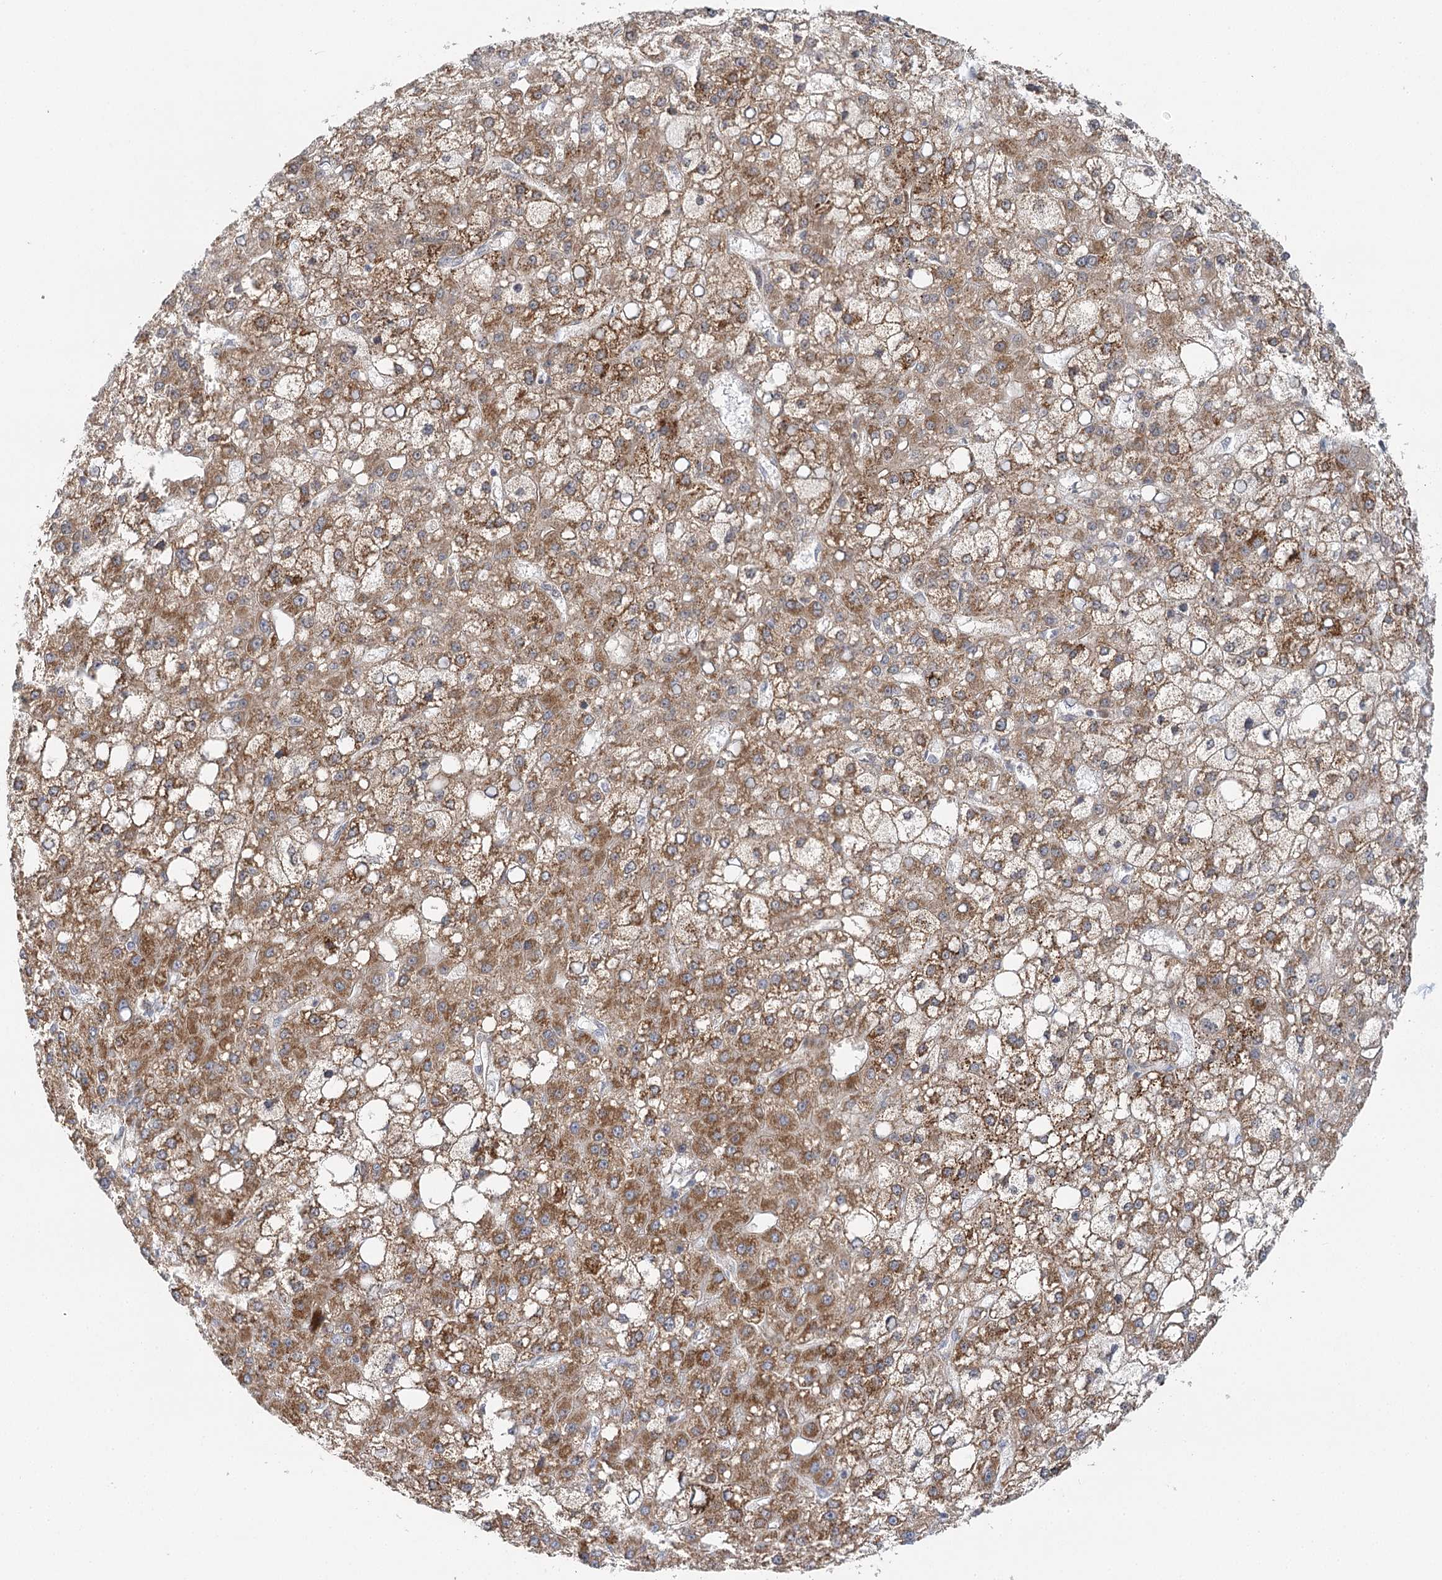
{"staining": {"intensity": "moderate", "quantity": ">75%", "location": "cytoplasmic/membranous"}, "tissue": "liver cancer", "cell_type": "Tumor cells", "image_type": "cancer", "snomed": [{"axis": "morphology", "description": "Carcinoma, Hepatocellular, NOS"}, {"axis": "topography", "description": "Liver"}], "caption": "A high-resolution histopathology image shows immunohistochemistry (IHC) staining of liver hepatocellular carcinoma, which exhibits moderate cytoplasmic/membranous expression in approximately >75% of tumor cells.", "gene": "TAS1R1", "patient": {"sex": "male", "age": 67}}